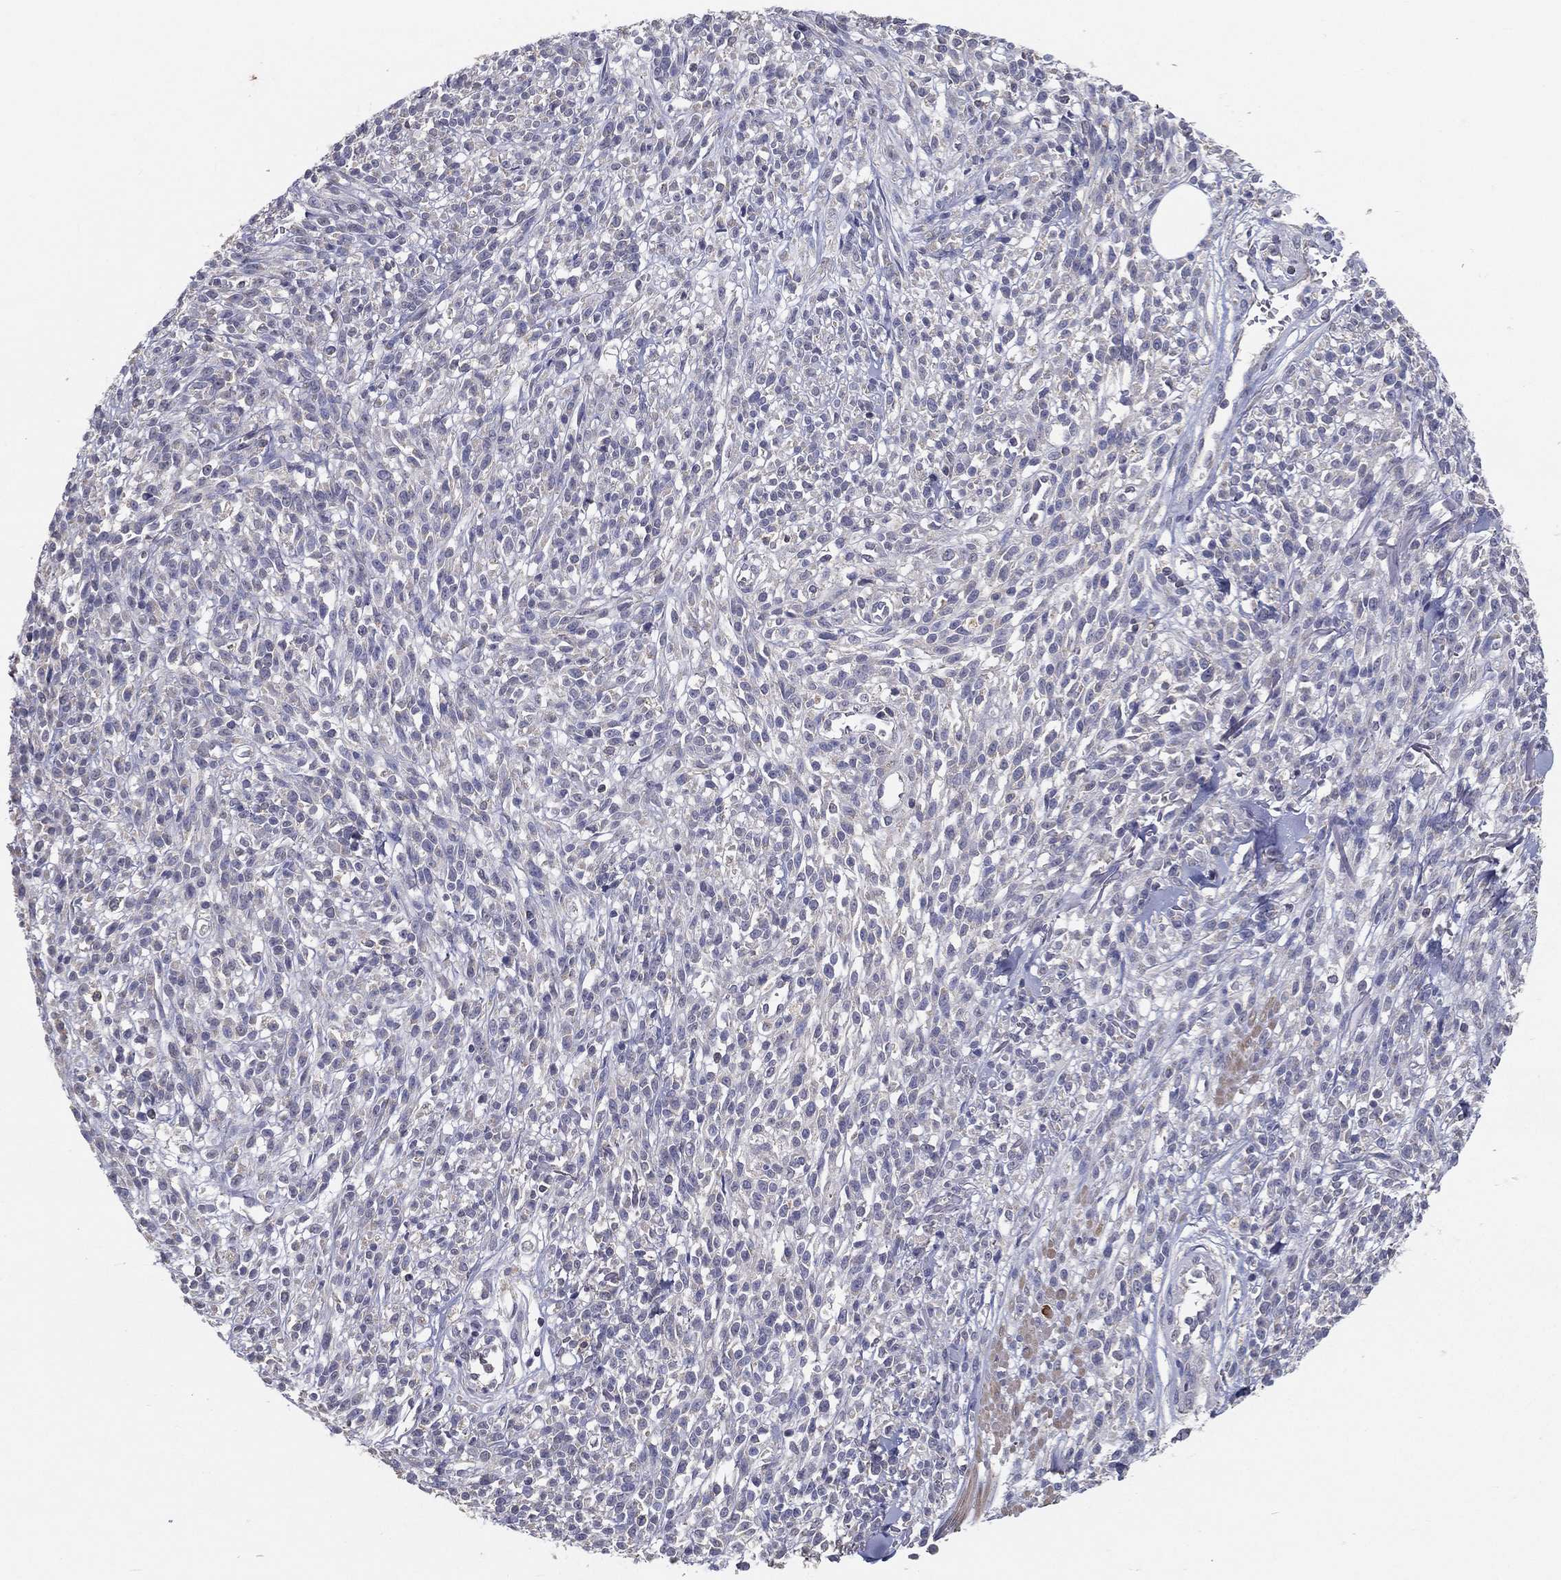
{"staining": {"intensity": "negative", "quantity": "none", "location": "none"}, "tissue": "melanoma", "cell_type": "Tumor cells", "image_type": "cancer", "snomed": [{"axis": "morphology", "description": "Malignant melanoma, NOS"}, {"axis": "topography", "description": "Skin"}, {"axis": "topography", "description": "Skin of trunk"}], "caption": "Malignant melanoma was stained to show a protein in brown. There is no significant positivity in tumor cells. (Brightfield microscopy of DAB immunohistochemistry (IHC) at high magnification).", "gene": "PCSK1", "patient": {"sex": "male", "age": 74}}